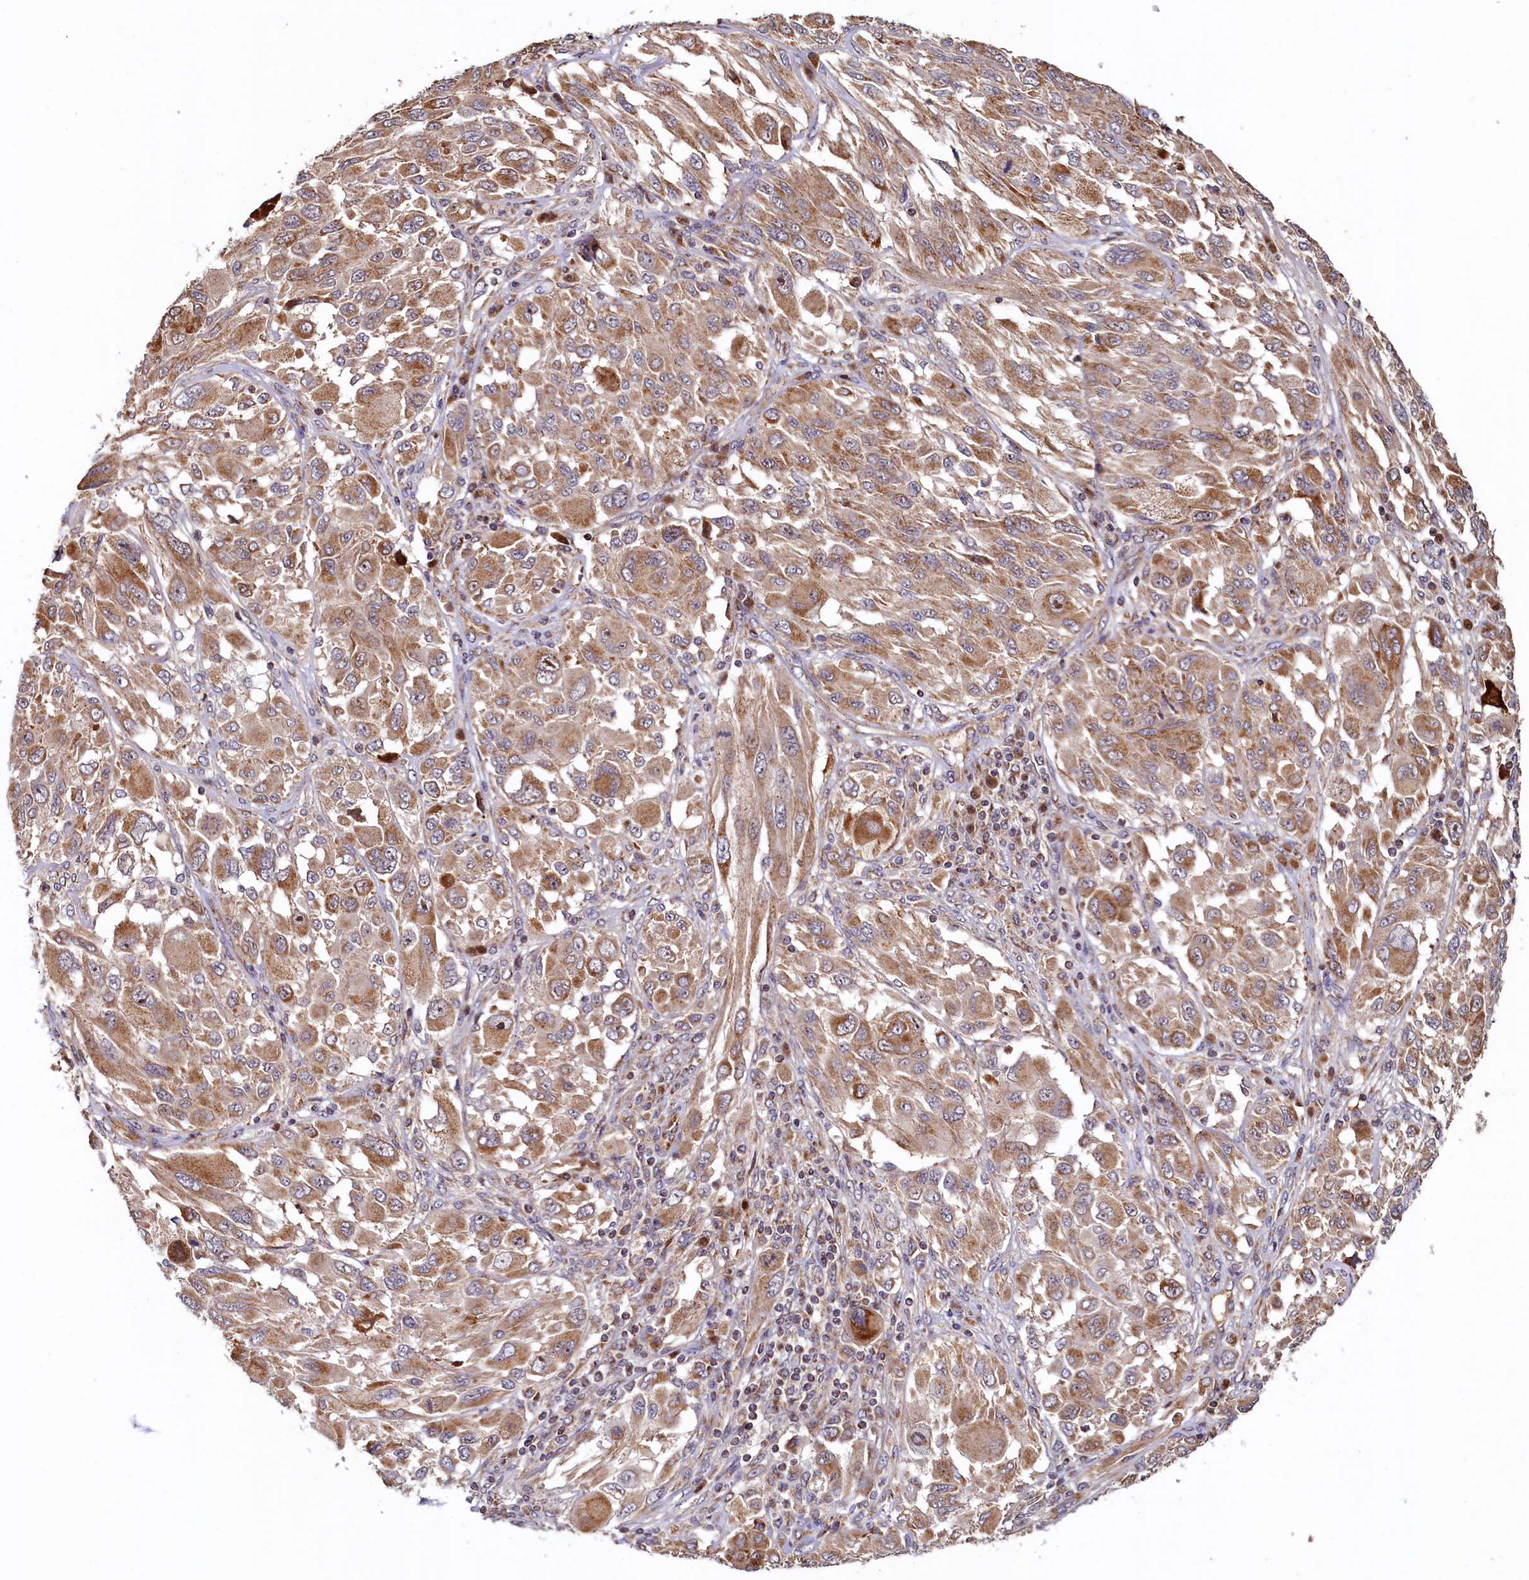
{"staining": {"intensity": "moderate", "quantity": ">75%", "location": "cytoplasmic/membranous"}, "tissue": "melanoma", "cell_type": "Tumor cells", "image_type": "cancer", "snomed": [{"axis": "morphology", "description": "Malignant melanoma, NOS"}, {"axis": "topography", "description": "Skin"}], "caption": "Approximately >75% of tumor cells in melanoma display moderate cytoplasmic/membranous protein expression as visualized by brown immunohistochemical staining.", "gene": "NCKAP5L", "patient": {"sex": "female", "age": 91}}